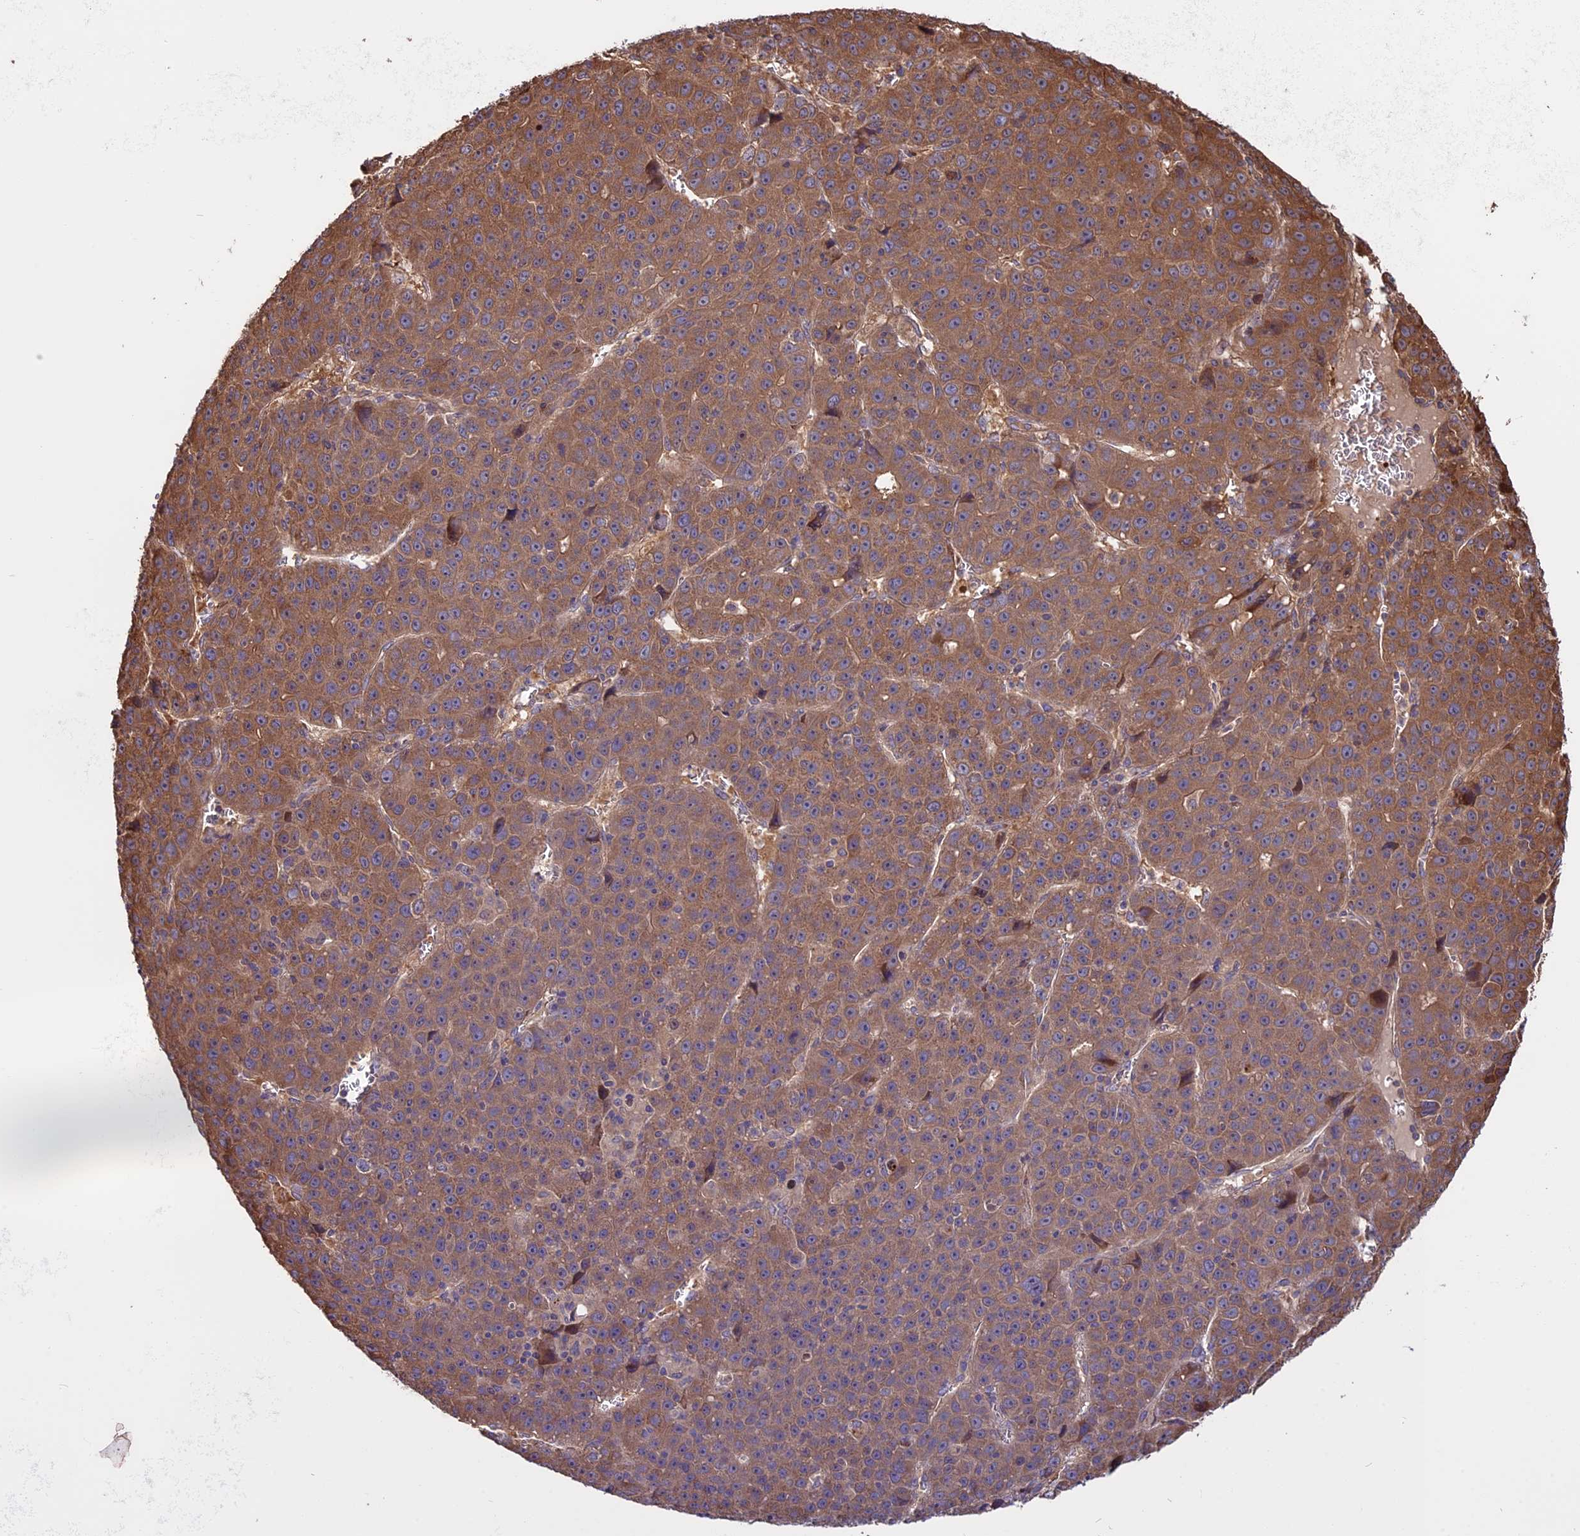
{"staining": {"intensity": "moderate", "quantity": ">75%", "location": "cytoplasmic/membranous"}, "tissue": "liver cancer", "cell_type": "Tumor cells", "image_type": "cancer", "snomed": [{"axis": "morphology", "description": "Carcinoma, Hepatocellular, NOS"}, {"axis": "topography", "description": "Liver"}], "caption": "There is medium levels of moderate cytoplasmic/membranous positivity in tumor cells of liver cancer (hepatocellular carcinoma), as demonstrated by immunohistochemical staining (brown color).", "gene": "VWA3A", "patient": {"sex": "female", "age": 53}}